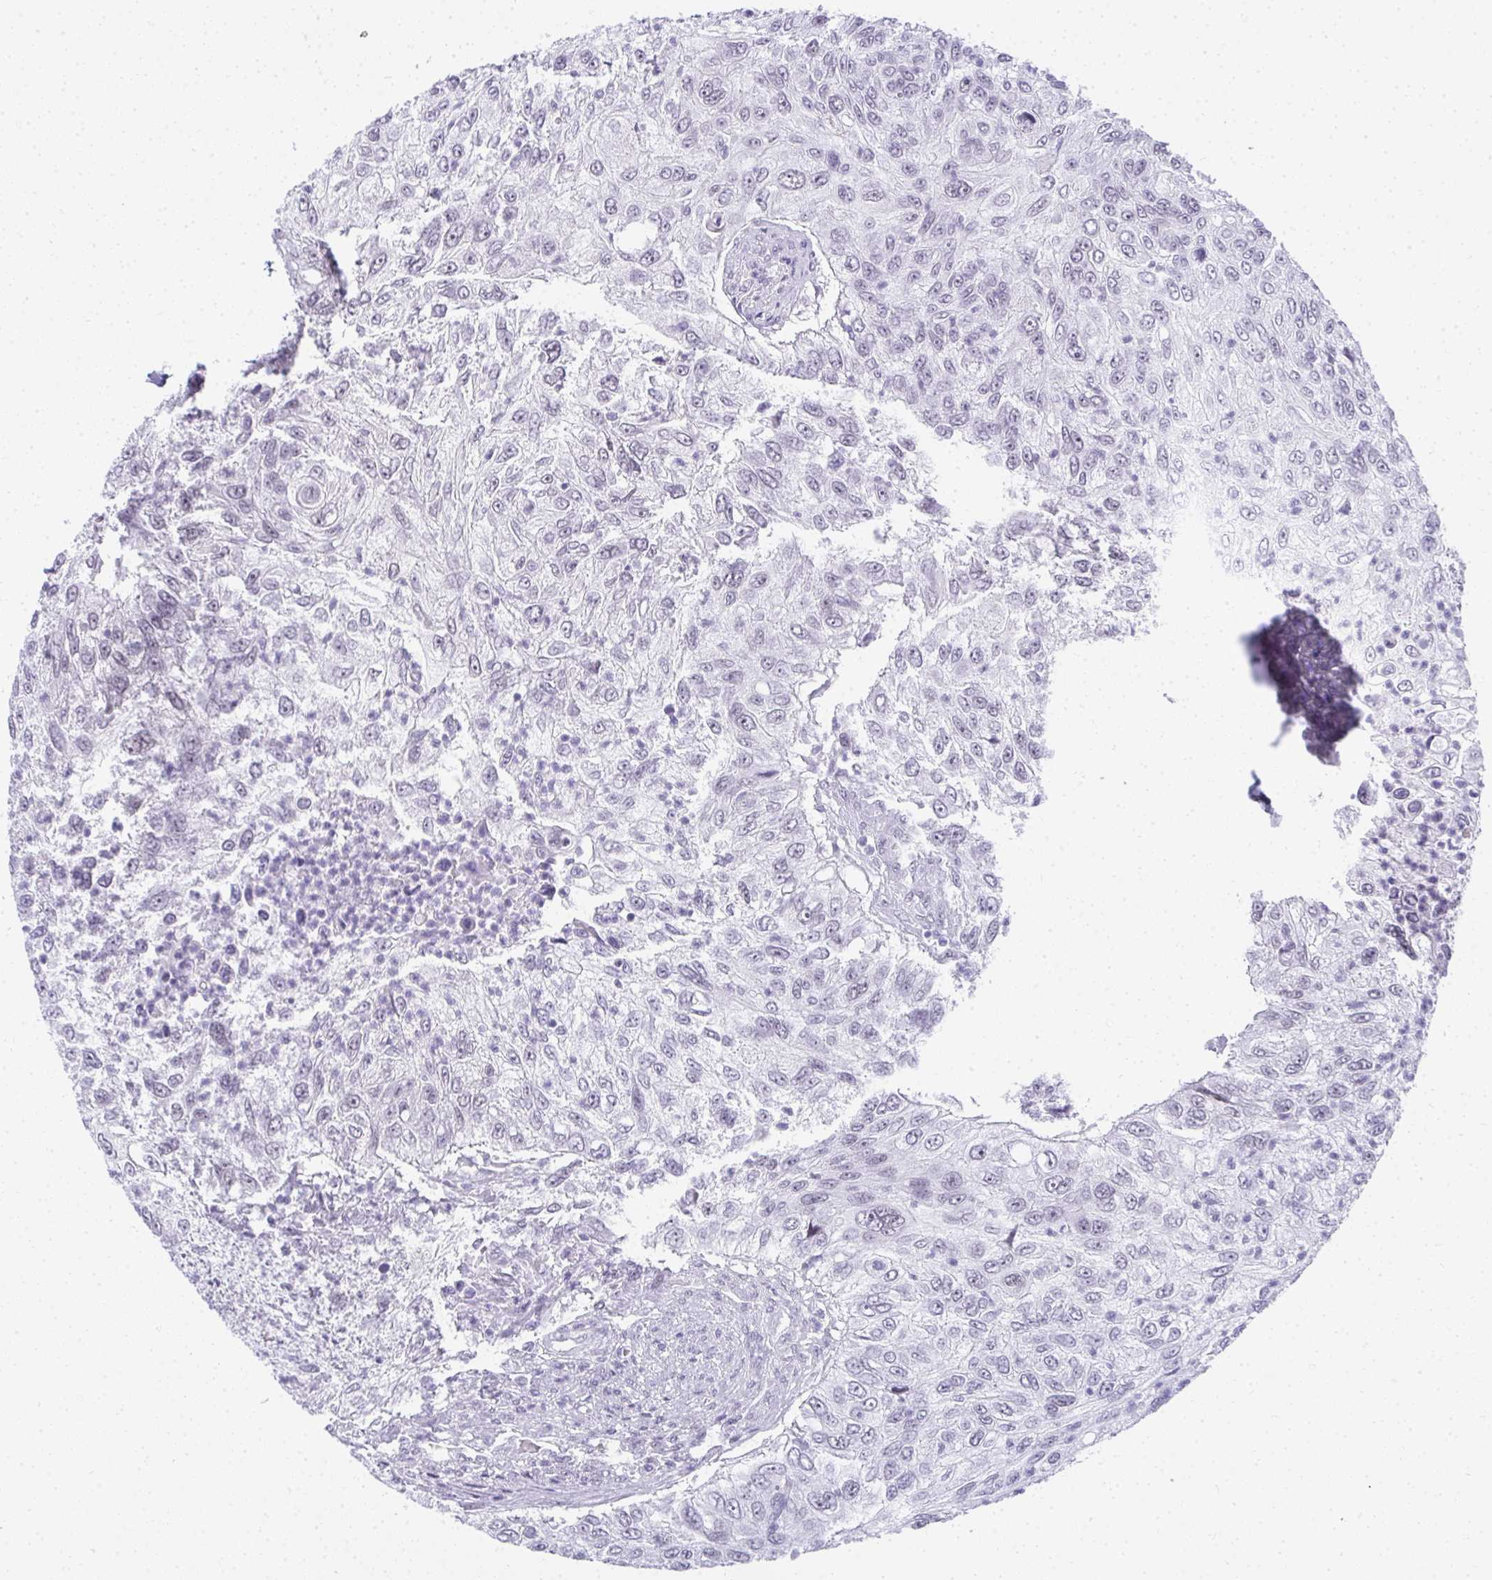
{"staining": {"intensity": "negative", "quantity": "none", "location": "none"}, "tissue": "urothelial cancer", "cell_type": "Tumor cells", "image_type": "cancer", "snomed": [{"axis": "morphology", "description": "Urothelial carcinoma, High grade"}, {"axis": "topography", "description": "Urinary bladder"}], "caption": "Immunohistochemical staining of urothelial carcinoma (high-grade) displays no significant staining in tumor cells.", "gene": "PLA2G1B", "patient": {"sex": "female", "age": 60}}